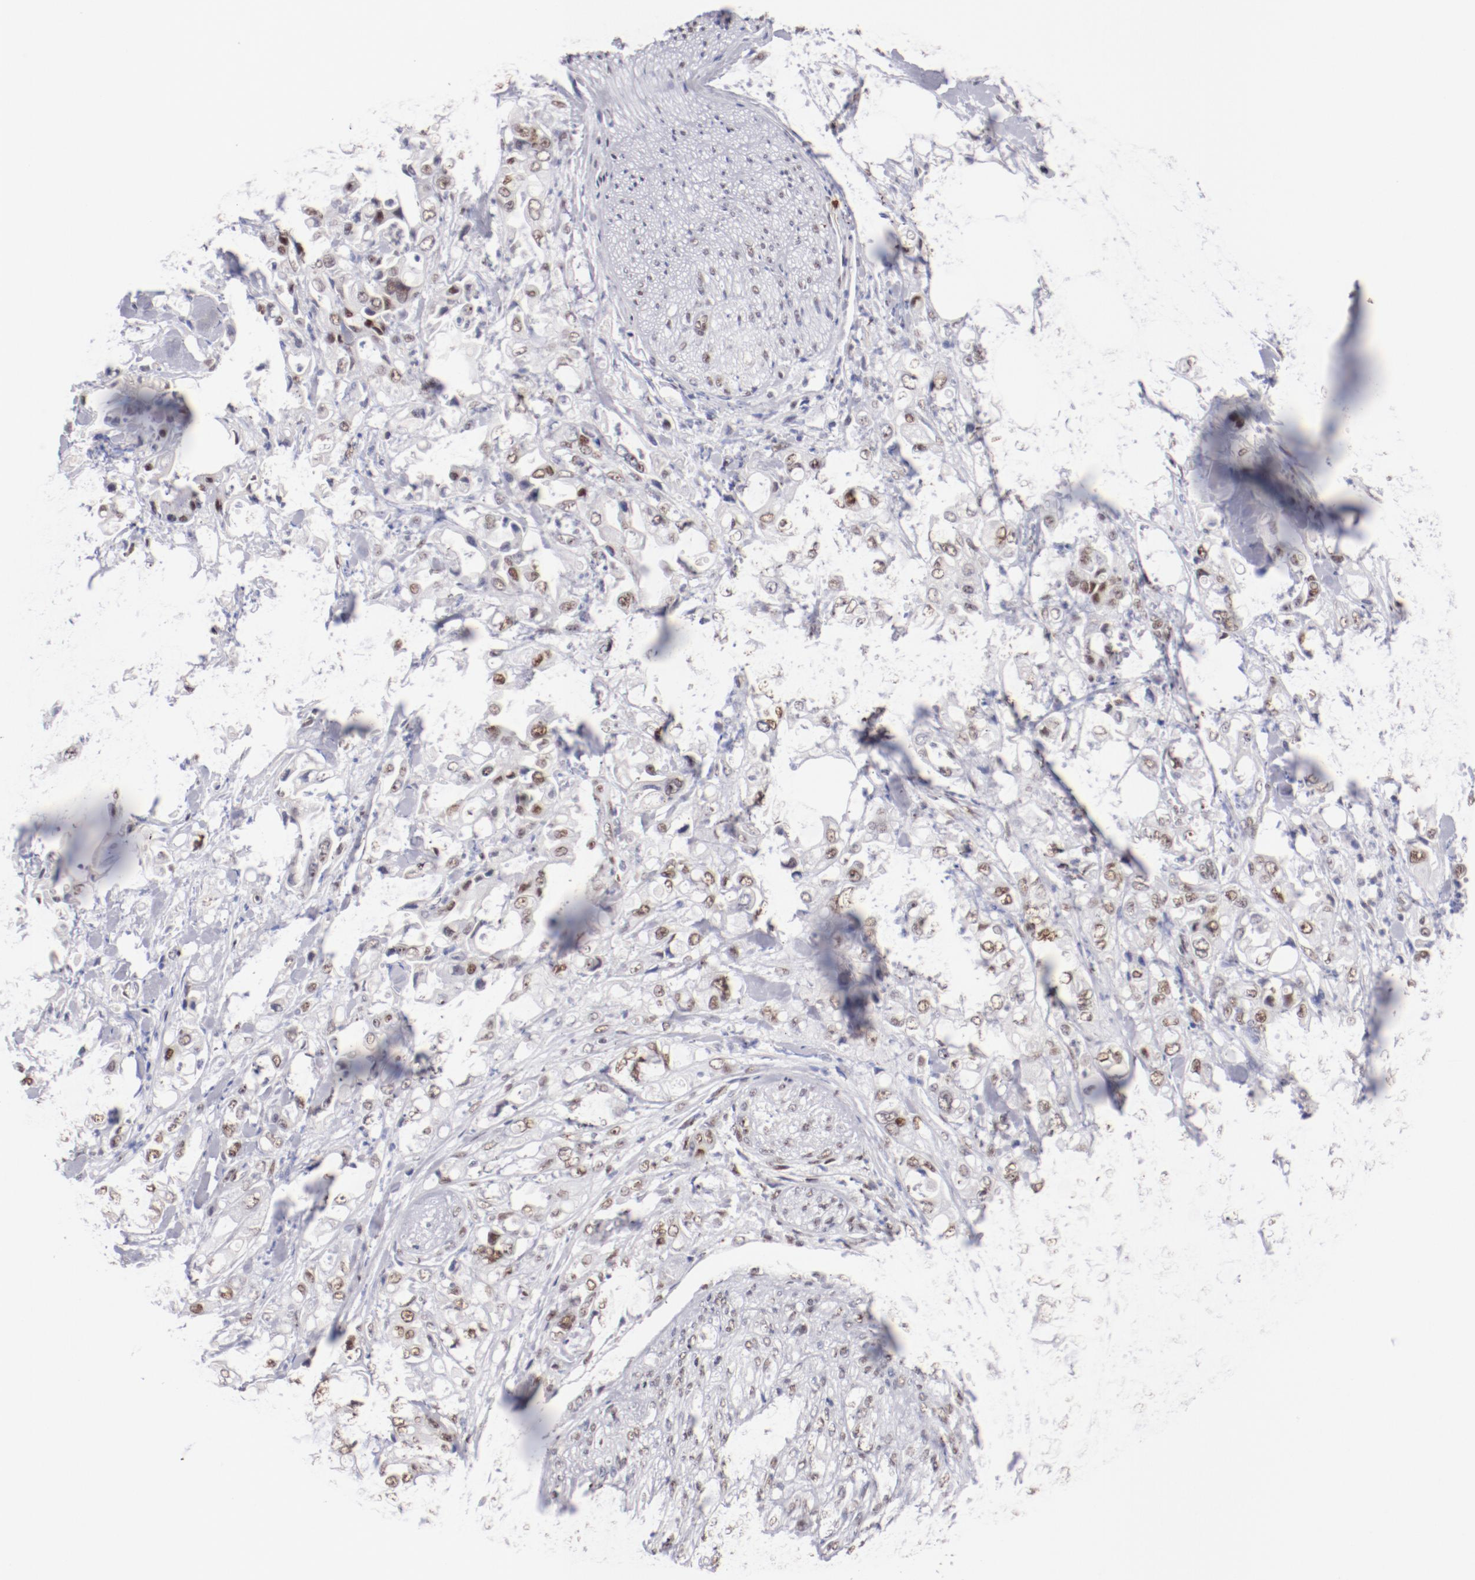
{"staining": {"intensity": "moderate", "quantity": "25%-75%", "location": "nuclear"}, "tissue": "pancreatic cancer", "cell_type": "Tumor cells", "image_type": "cancer", "snomed": [{"axis": "morphology", "description": "Adenocarcinoma, NOS"}, {"axis": "topography", "description": "Pancreas"}], "caption": "There is medium levels of moderate nuclear positivity in tumor cells of adenocarcinoma (pancreatic), as demonstrated by immunohistochemical staining (brown color).", "gene": "TFAP4", "patient": {"sex": "male", "age": 70}}